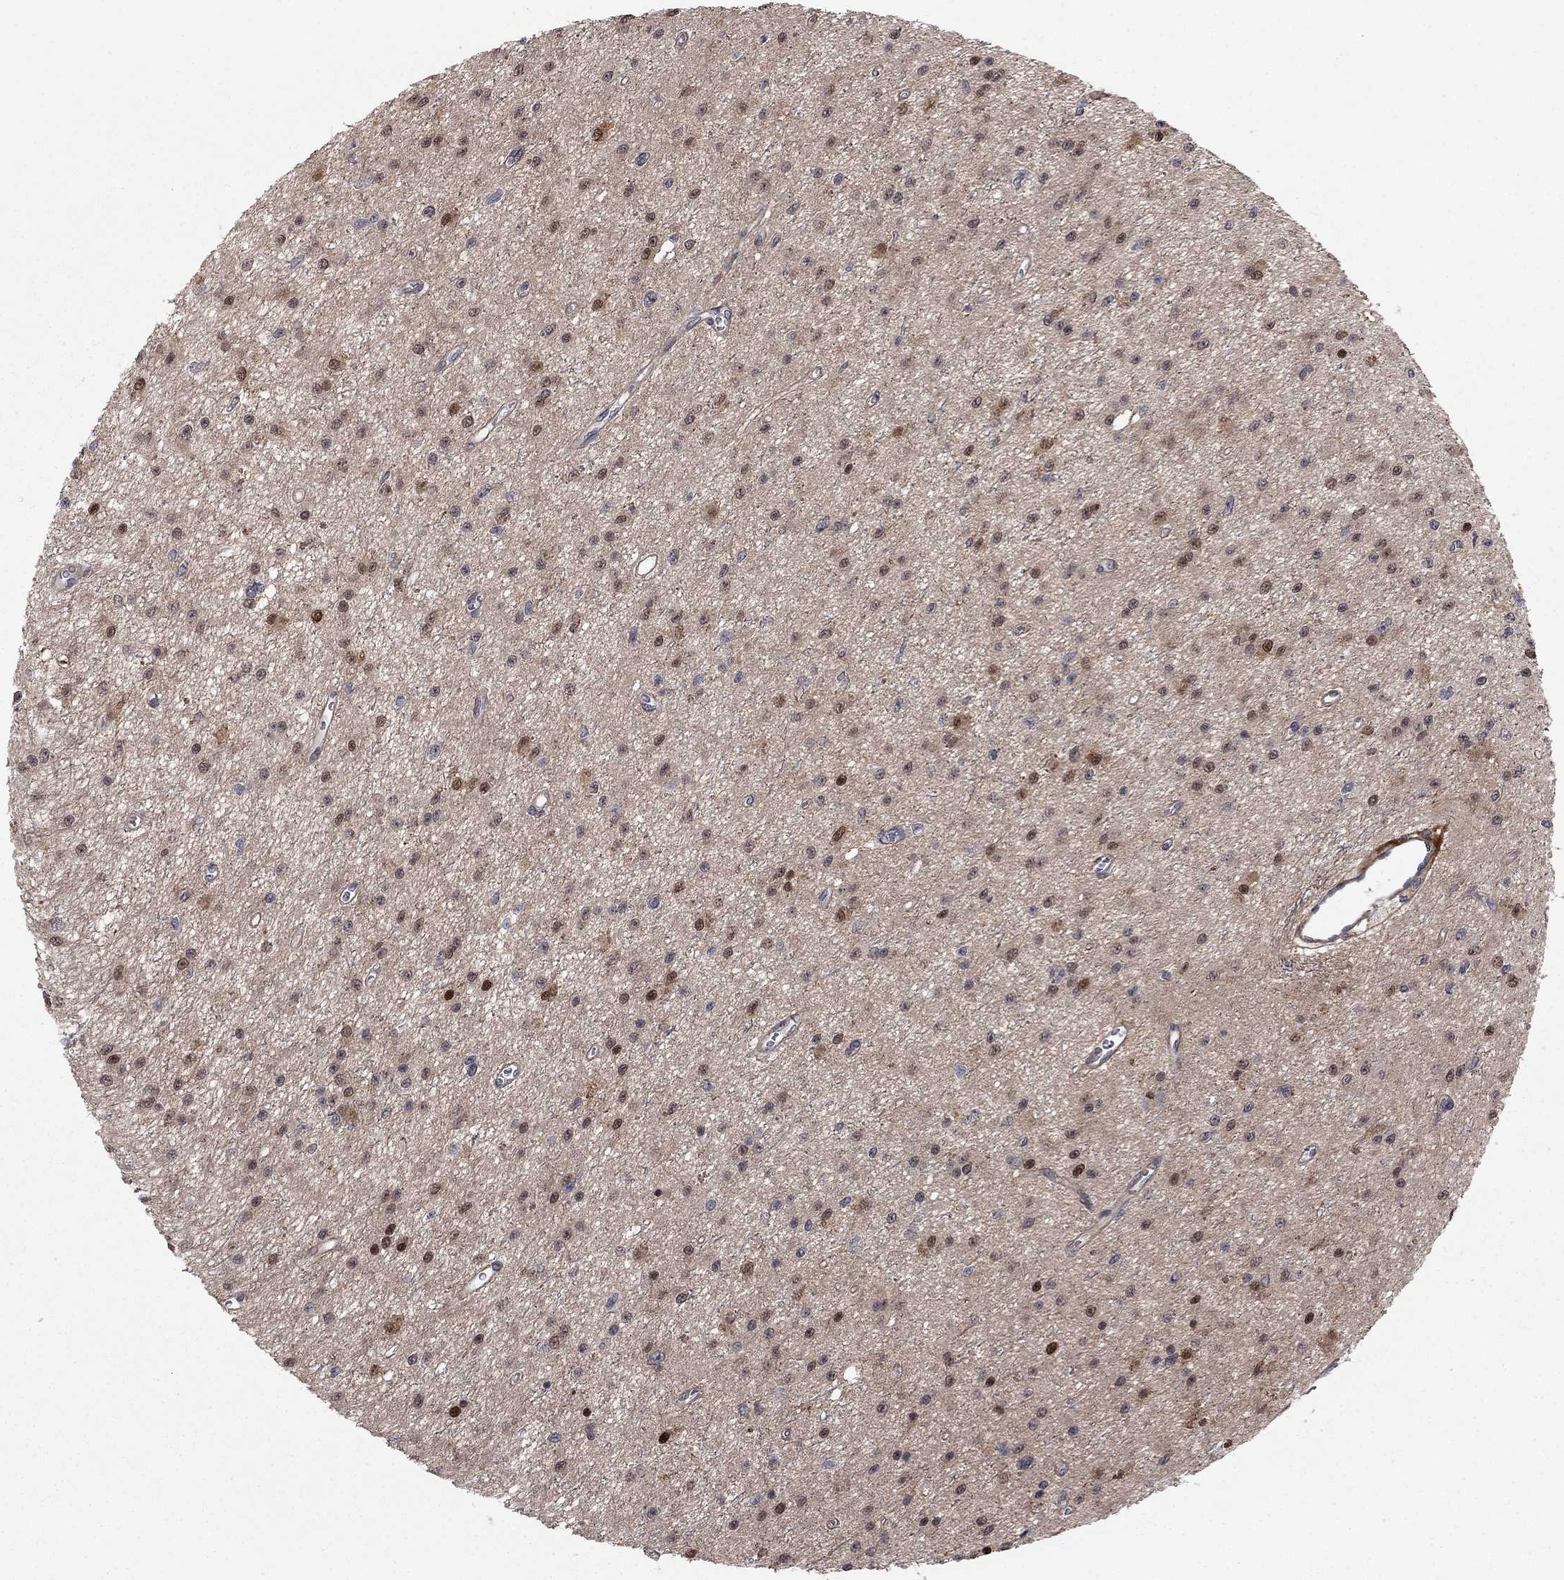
{"staining": {"intensity": "strong", "quantity": "<25%", "location": "nuclear"}, "tissue": "glioma", "cell_type": "Tumor cells", "image_type": "cancer", "snomed": [{"axis": "morphology", "description": "Glioma, malignant, Low grade"}, {"axis": "topography", "description": "Brain"}], "caption": "Immunohistochemistry of human glioma demonstrates medium levels of strong nuclear staining in about <25% of tumor cells.", "gene": "BCL11A", "patient": {"sex": "female", "age": 45}}